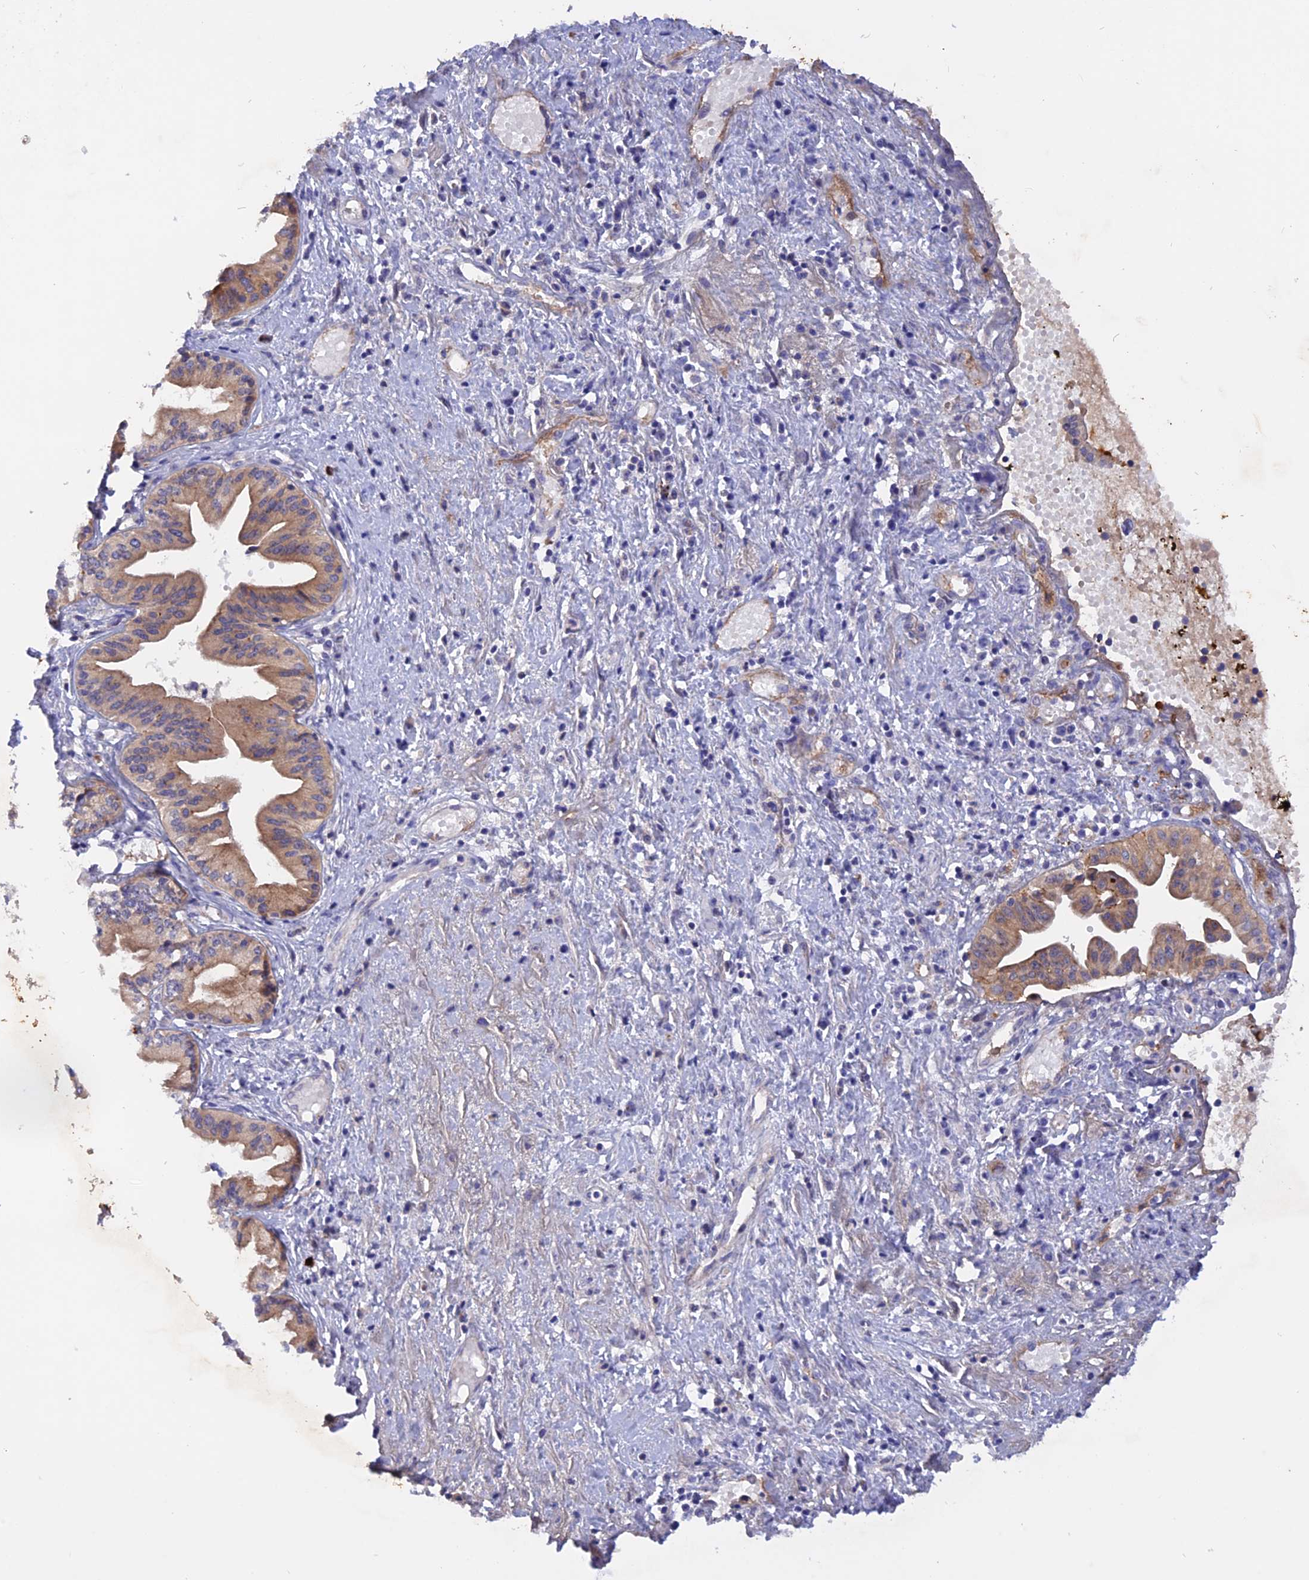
{"staining": {"intensity": "moderate", "quantity": ">75%", "location": "cytoplasmic/membranous,nuclear"}, "tissue": "pancreatic cancer", "cell_type": "Tumor cells", "image_type": "cancer", "snomed": [{"axis": "morphology", "description": "Adenocarcinoma, NOS"}, {"axis": "topography", "description": "Pancreas"}], "caption": "Immunohistochemistry (IHC) (DAB) staining of human pancreatic cancer exhibits moderate cytoplasmic/membranous and nuclear protein staining in approximately >75% of tumor cells.", "gene": "GK5", "patient": {"sex": "female", "age": 50}}